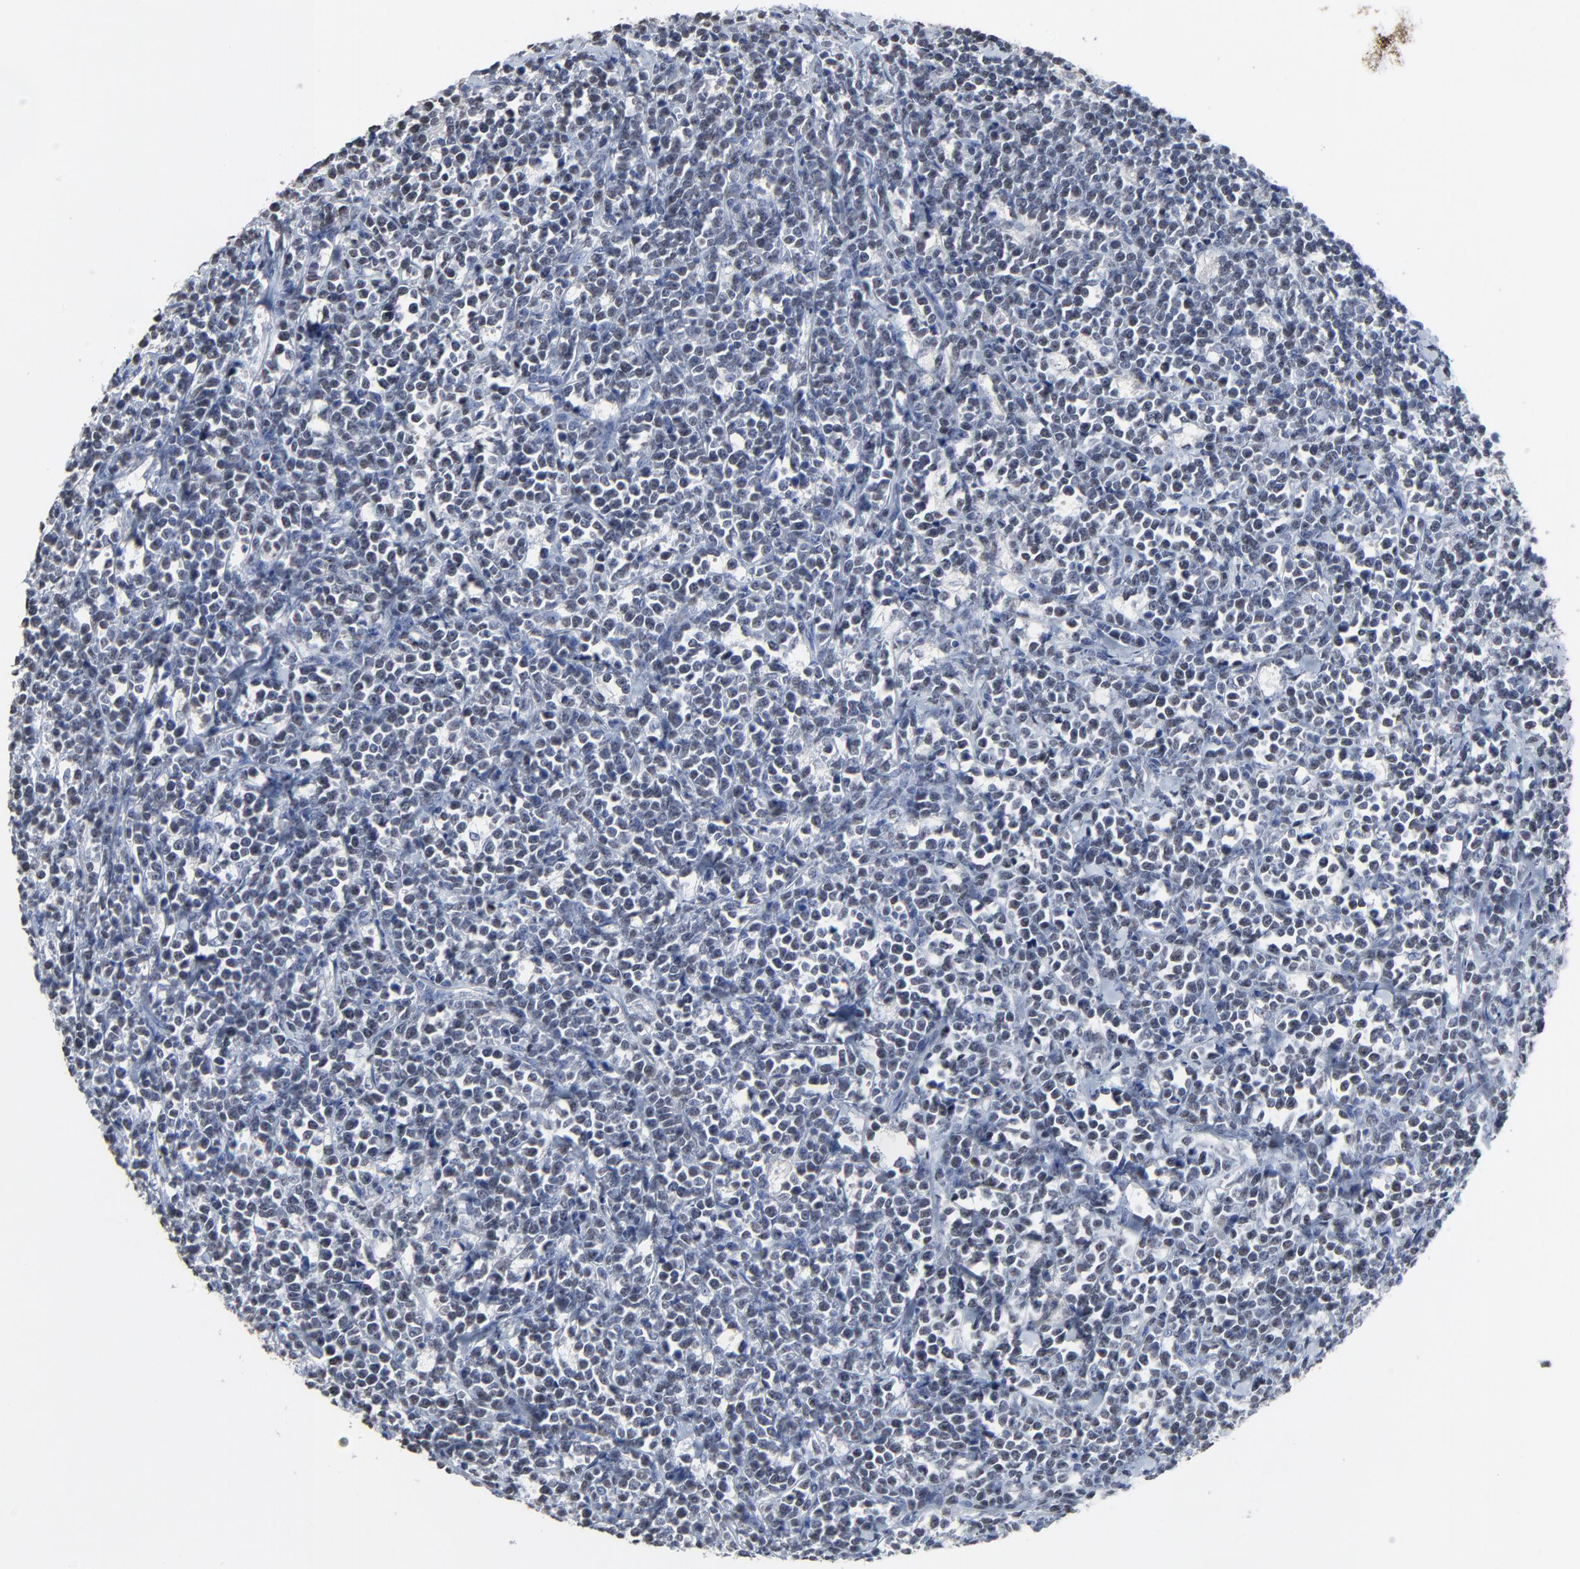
{"staining": {"intensity": "weak", "quantity": "25%-75%", "location": "nuclear"}, "tissue": "lymphoma", "cell_type": "Tumor cells", "image_type": "cancer", "snomed": [{"axis": "morphology", "description": "Malignant lymphoma, non-Hodgkin's type, High grade"}, {"axis": "topography", "description": "Small intestine"}, {"axis": "topography", "description": "Colon"}], "caption": "A histopathology image showing weak nuclear expression in about 25%-75% of tumor cells in lymphoma, as visualized by brown immunohistochemical staining.", "gene": "BIRC3", "patient": {"sex": "male", "age": 8}}